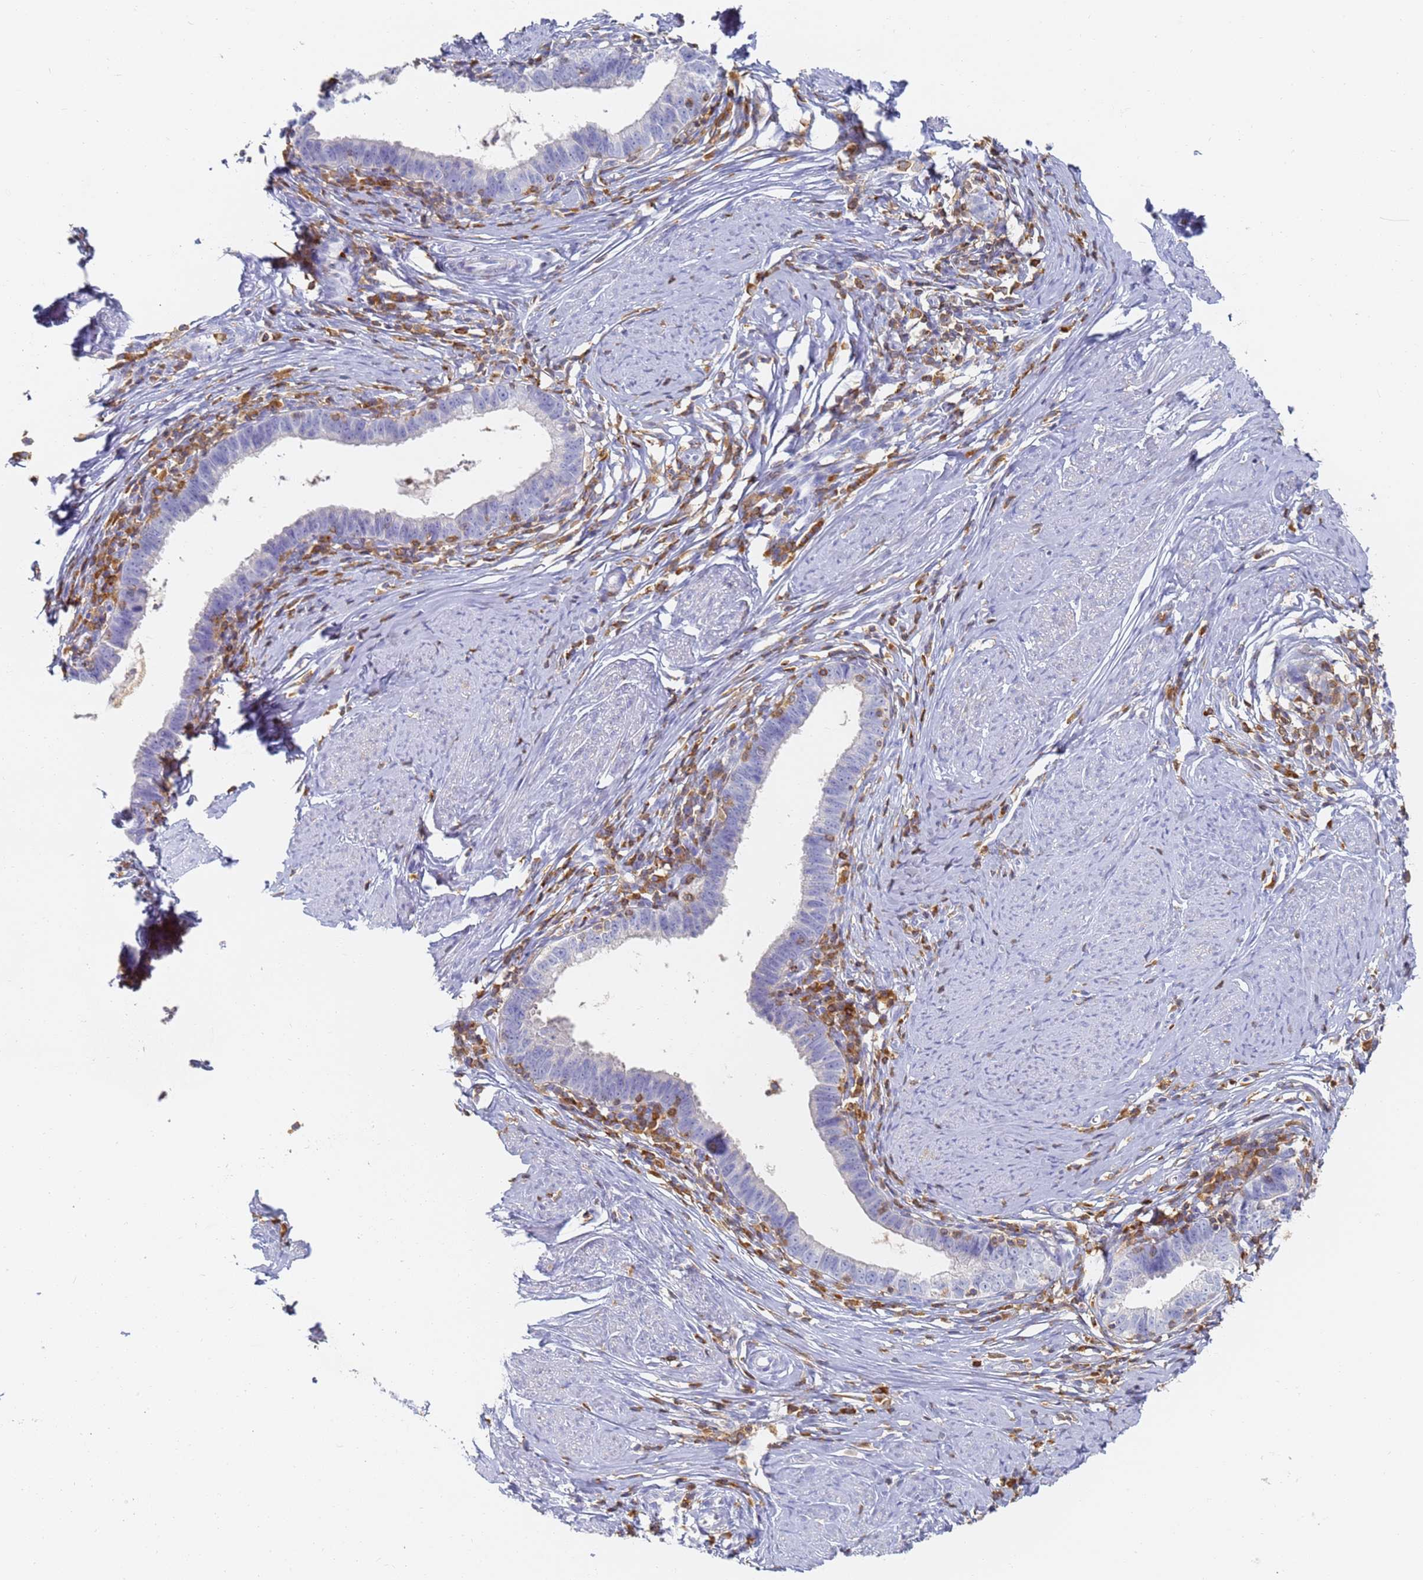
{"staining": {"intensity": "negative", "quantity": "none", "location": "none"}, "tissue": "cervical cancer", "cell_type": "Tumor cells", "image_type": "cancer", "snomed": [{"axis": "morphology", "description": "Adenocarcinoma, NOS"}, {"axis": "topography", "description": "Cervix"}], "caption": "This is a micrograph of IHC staining of cervical adenocarcinoma, which shows no staining in tumor cells.", "gene": "BIN2", "patient": {"sex": "female", "age": 36}}